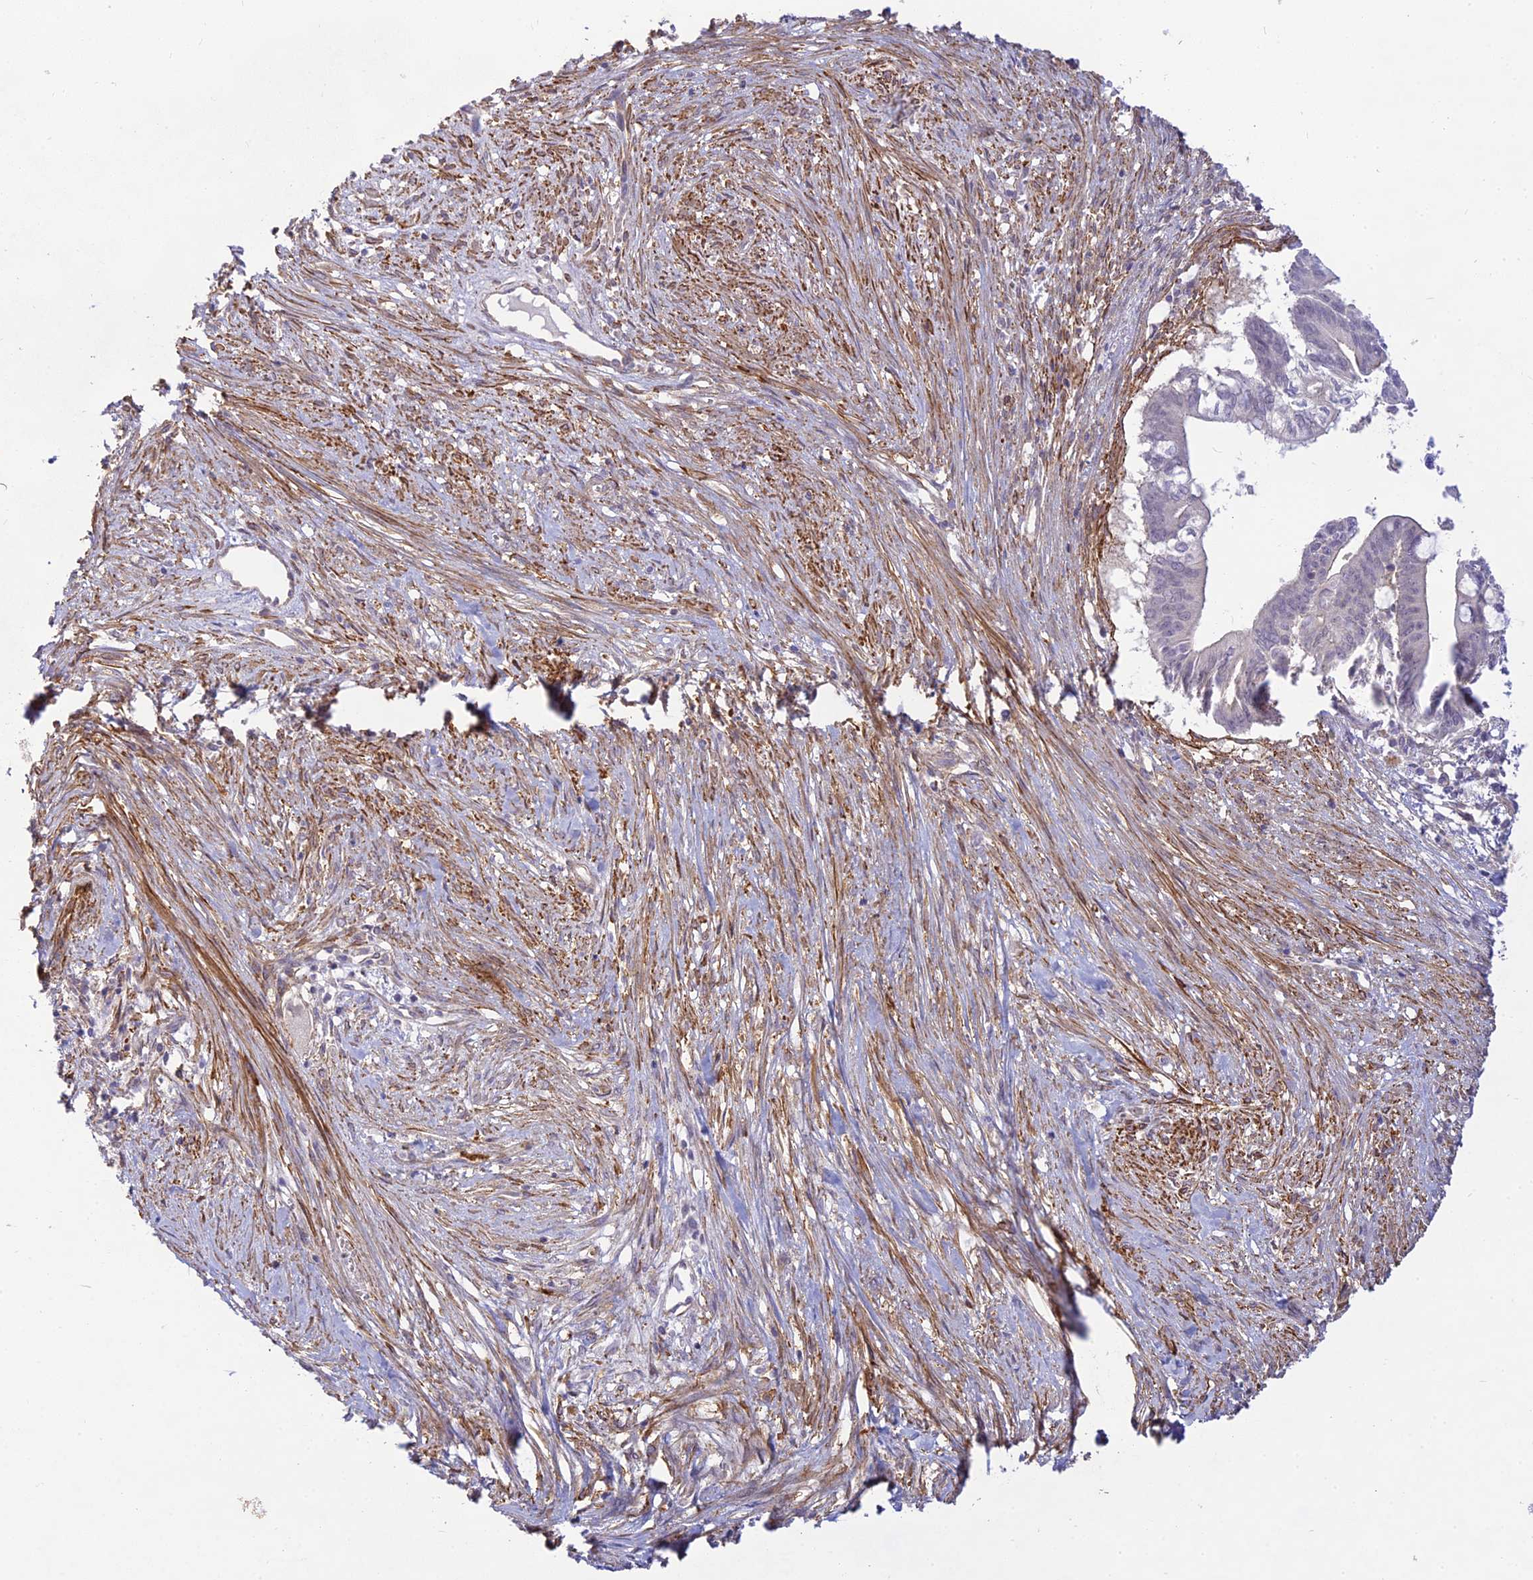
{"staining": {"intensity": "negative", "quantity": "none", "location": "none"}, "tissue": "pancreatic cancer", "cell_type": "Tumor cells", "image_type": "cancer", "snomed": [{"axis": "morphology", "description": "Adenocarcinoma, NOS"}, {"axis": "topography", "description": "Pancreas"}], "caption": "Pancreatic cancer (adenocarcinoma) was stained to show a protein in brown. There is no significant positivity in tumor cells. The staining is performed using DAB brown chromogen with nuclei counter-stained in using hematoxylin.", "gene": "FBXW4", "patient": {"sex": "male", "age": 68}}